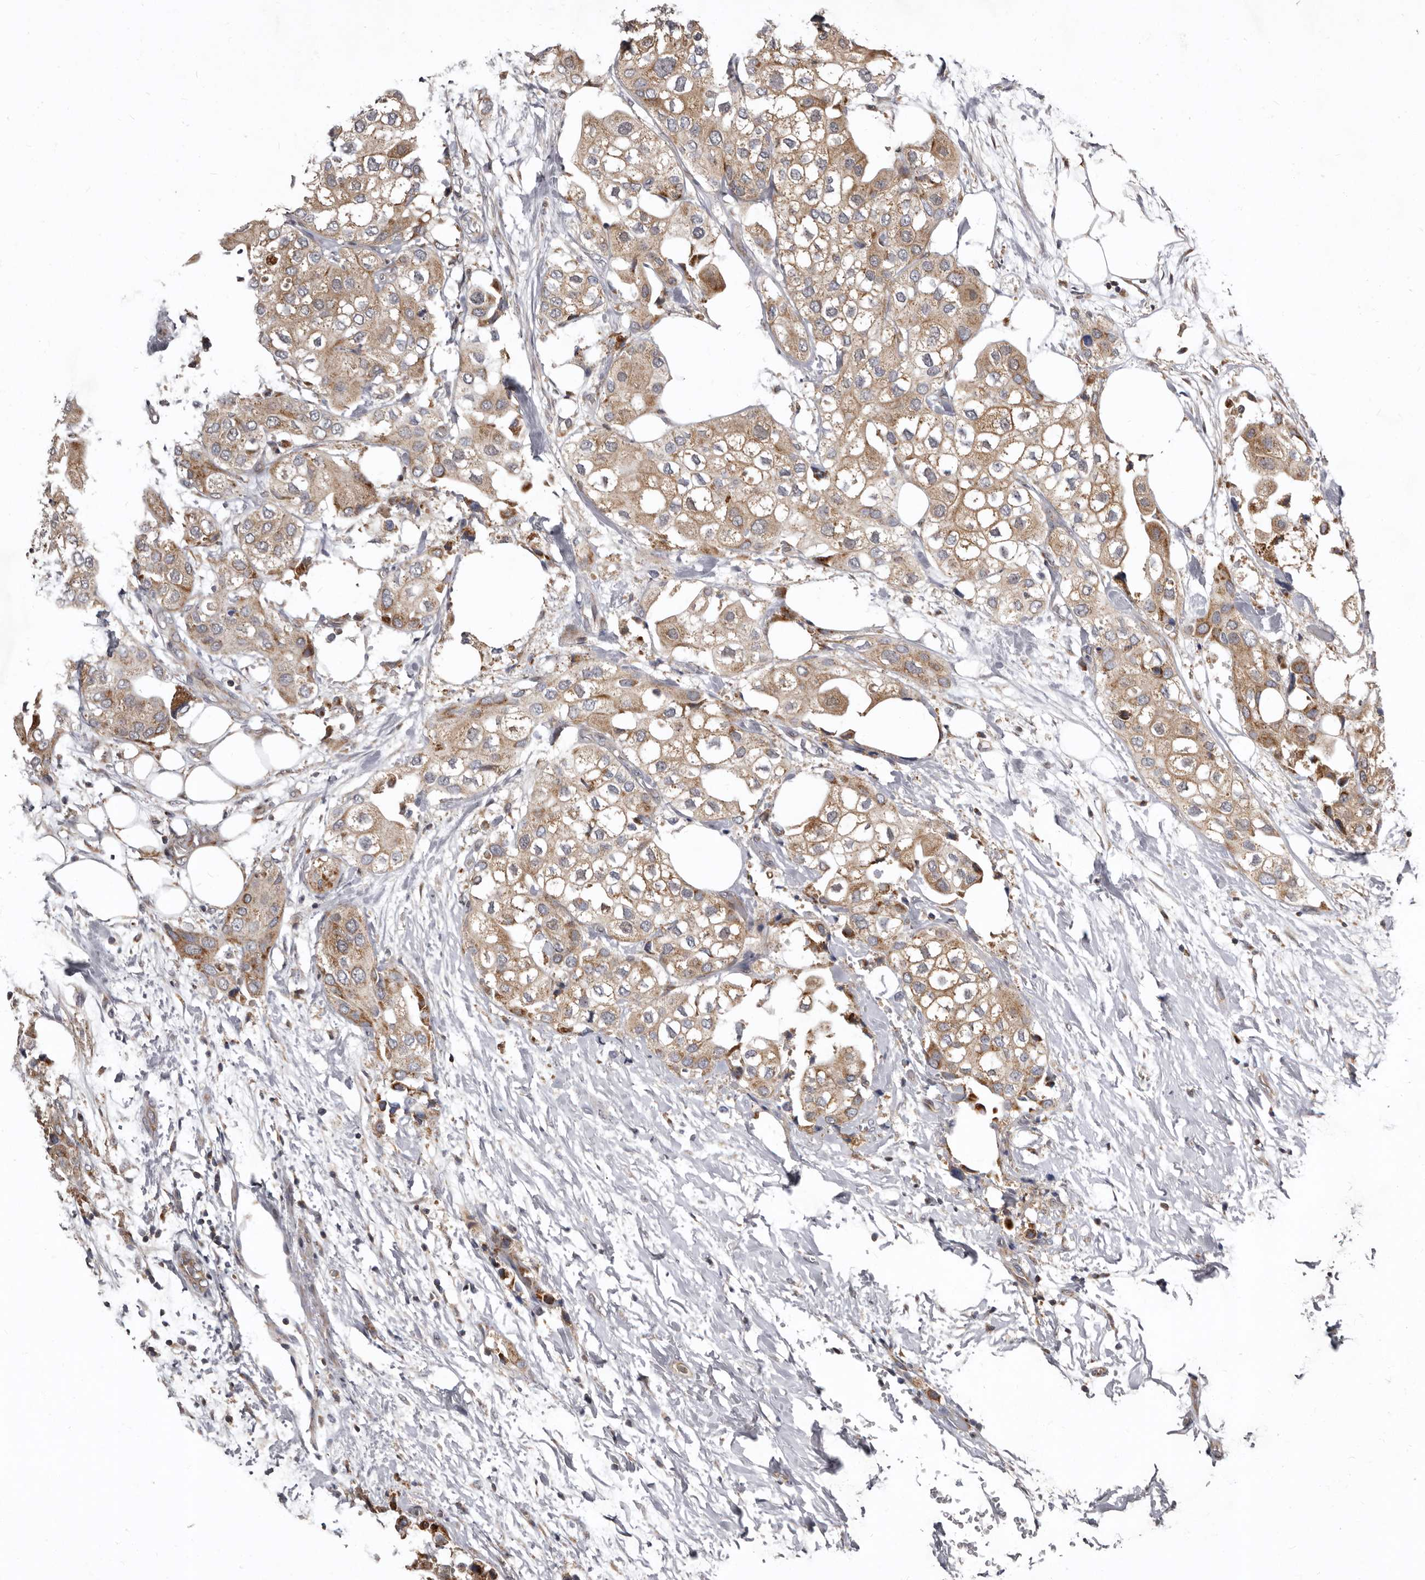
{"staining": {"intensity": "weak", "quantity": ">75%", "location": "cytoplasmic/membranous"}, "tissue": "urothelial cancer", "cell_type": "Tumor cells", "image_type": "cancer", "snomed": [{"axis": "morphology", "description": "Urothelial carcinoma, High grade"}, {"axis": "topography", "description": "Urinary bladder"}], "caption": "Tumor cells demonstrate low levels of weak cytoplasmic/membranous expression in about >75% of cells in urothelial carcinoma (high-grade).", "gene": "SMC4", "patient": {"sex": "male", "age": 64}}